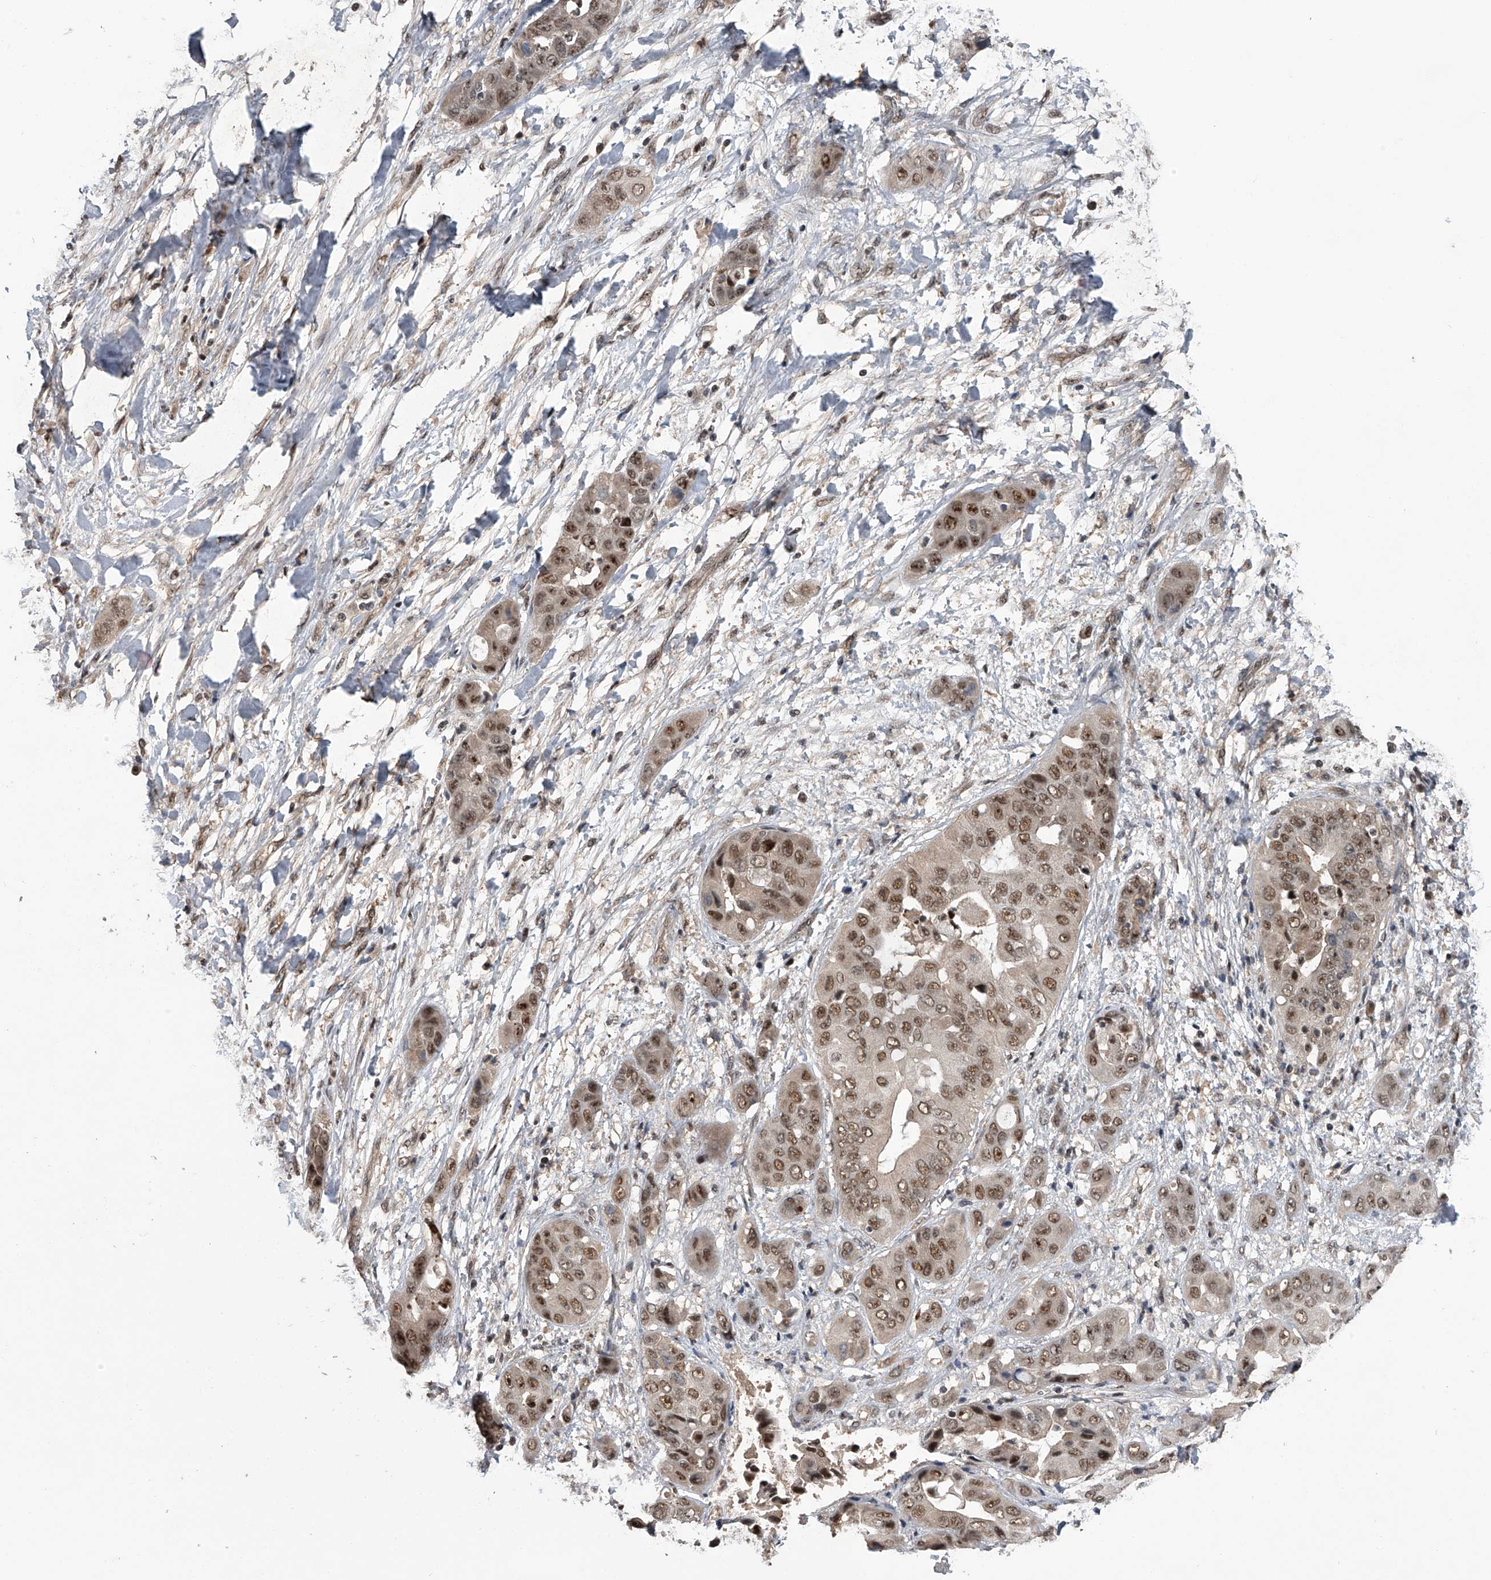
{"staining": {"intensity": "moderate", "quantity": ">75%", "location": "nuclear"}, "tissue": "liver cancer", "cell_type": "Tumor cells", "image_type": "cancer", "snomed": [{"axis": "morphology", "description": "Cholangiocarcinoma"}, {"axis": "topography", "description": "Liver"}], "caption": "A high-resolution histopathology image shows immunohistochemistry staining of liver cancer (cholangiocarcinoma), which shows moderate nuclear positivity in approximately >75% of tumor cells.", "gene": "SLC12A8", "patient": {"sex": "female", "age": 52}}